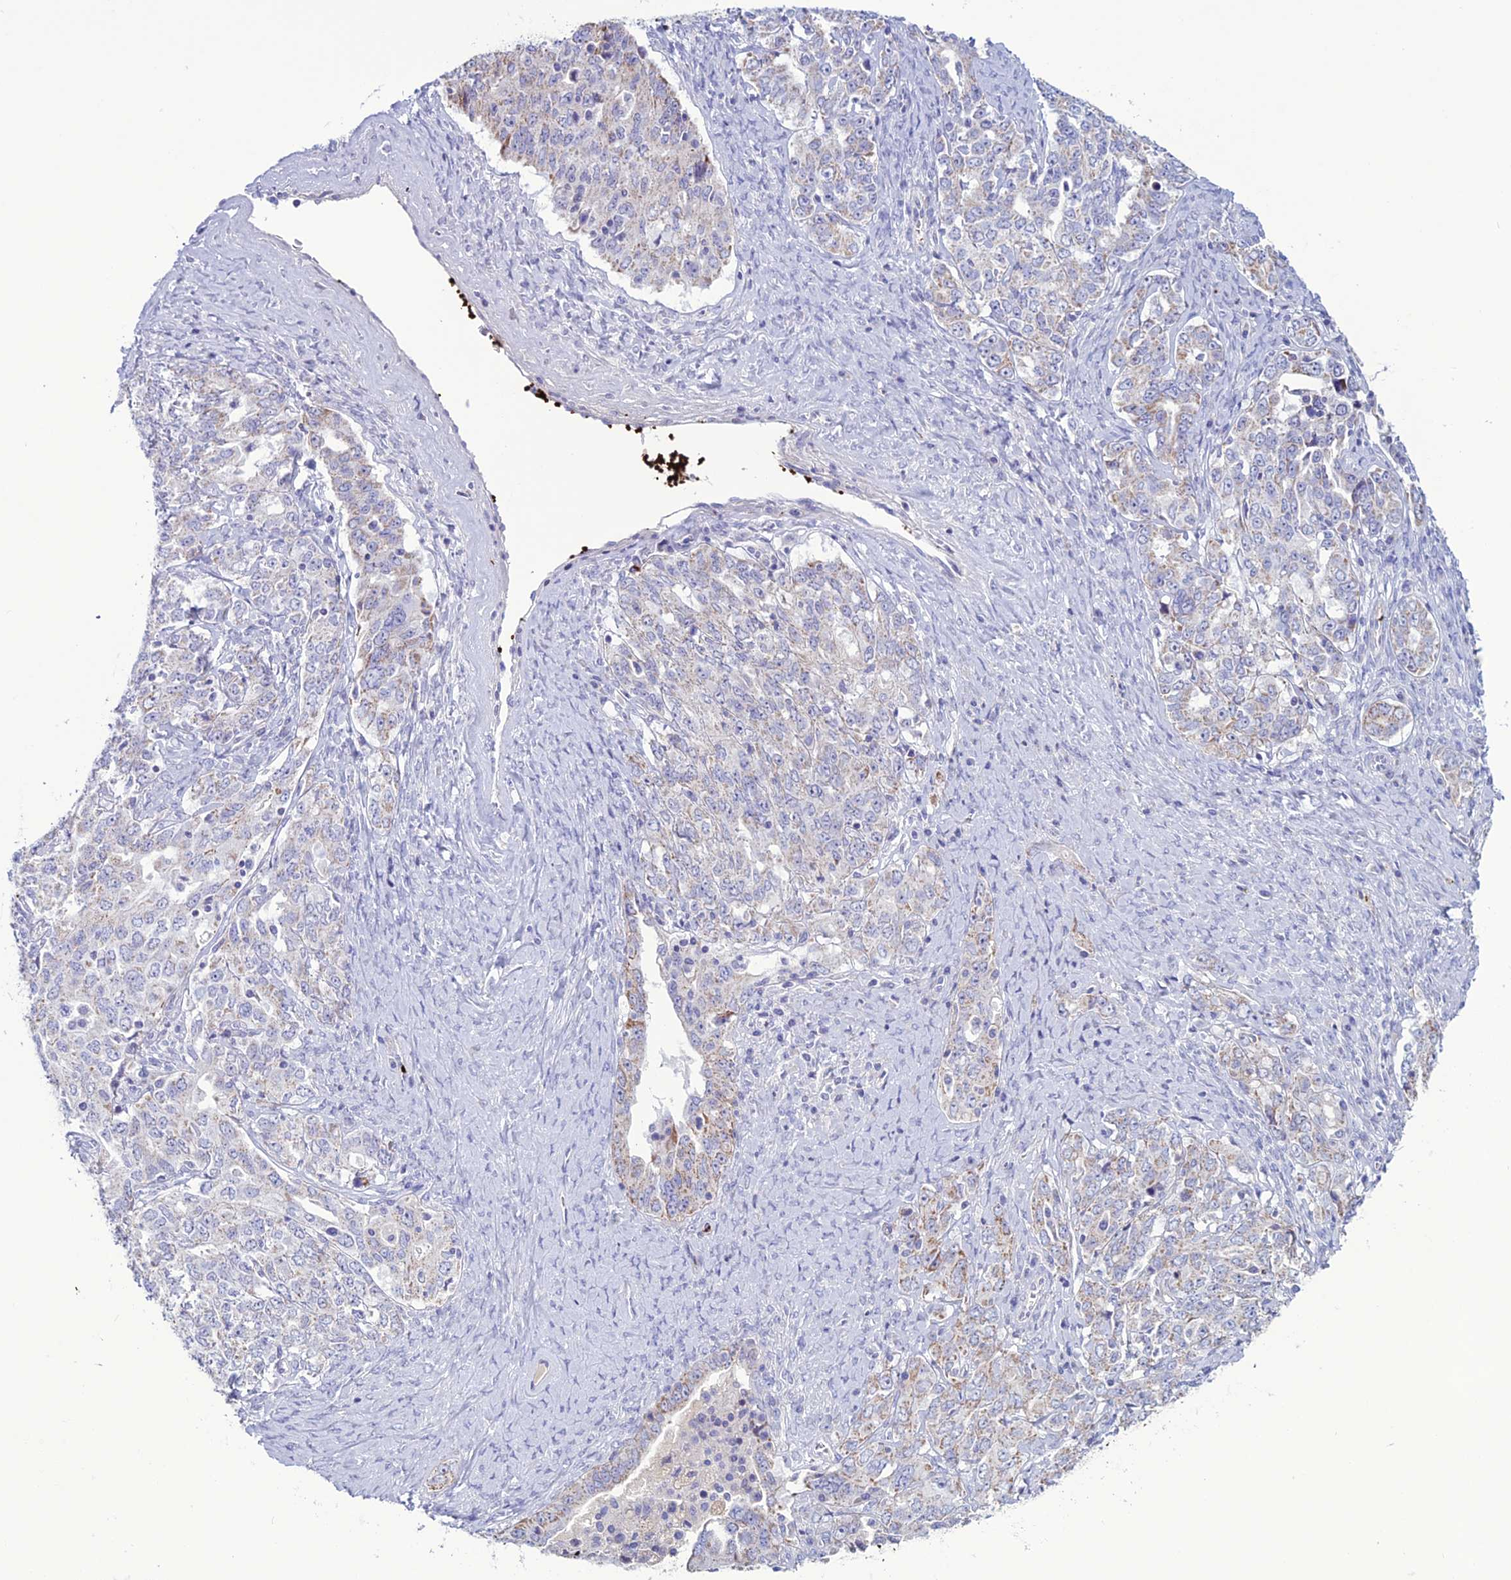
{"staining": {"intensity": "moderate", "quantity": "<25%", "location": "cytoplasmic/membranous"}, "tissue": "ovarian cancer", "cell_type": "Tumor cells", "image_type": "cancer", "snomed": [{"axis": "morphology", "description": "Carcinoma, endometroid"}, {"axis": "topography", "description": "Ovary"}], "caption": "The histopathology image demonstrates immunohistochemical staining of endometroid carcinoma (ovarian). There is moderate cytoplasmic/membranous staining is seen in approximately <25% of tumor cells.", "gene": "C21orf140", "patient": {"sex": "female", "age": 62}}